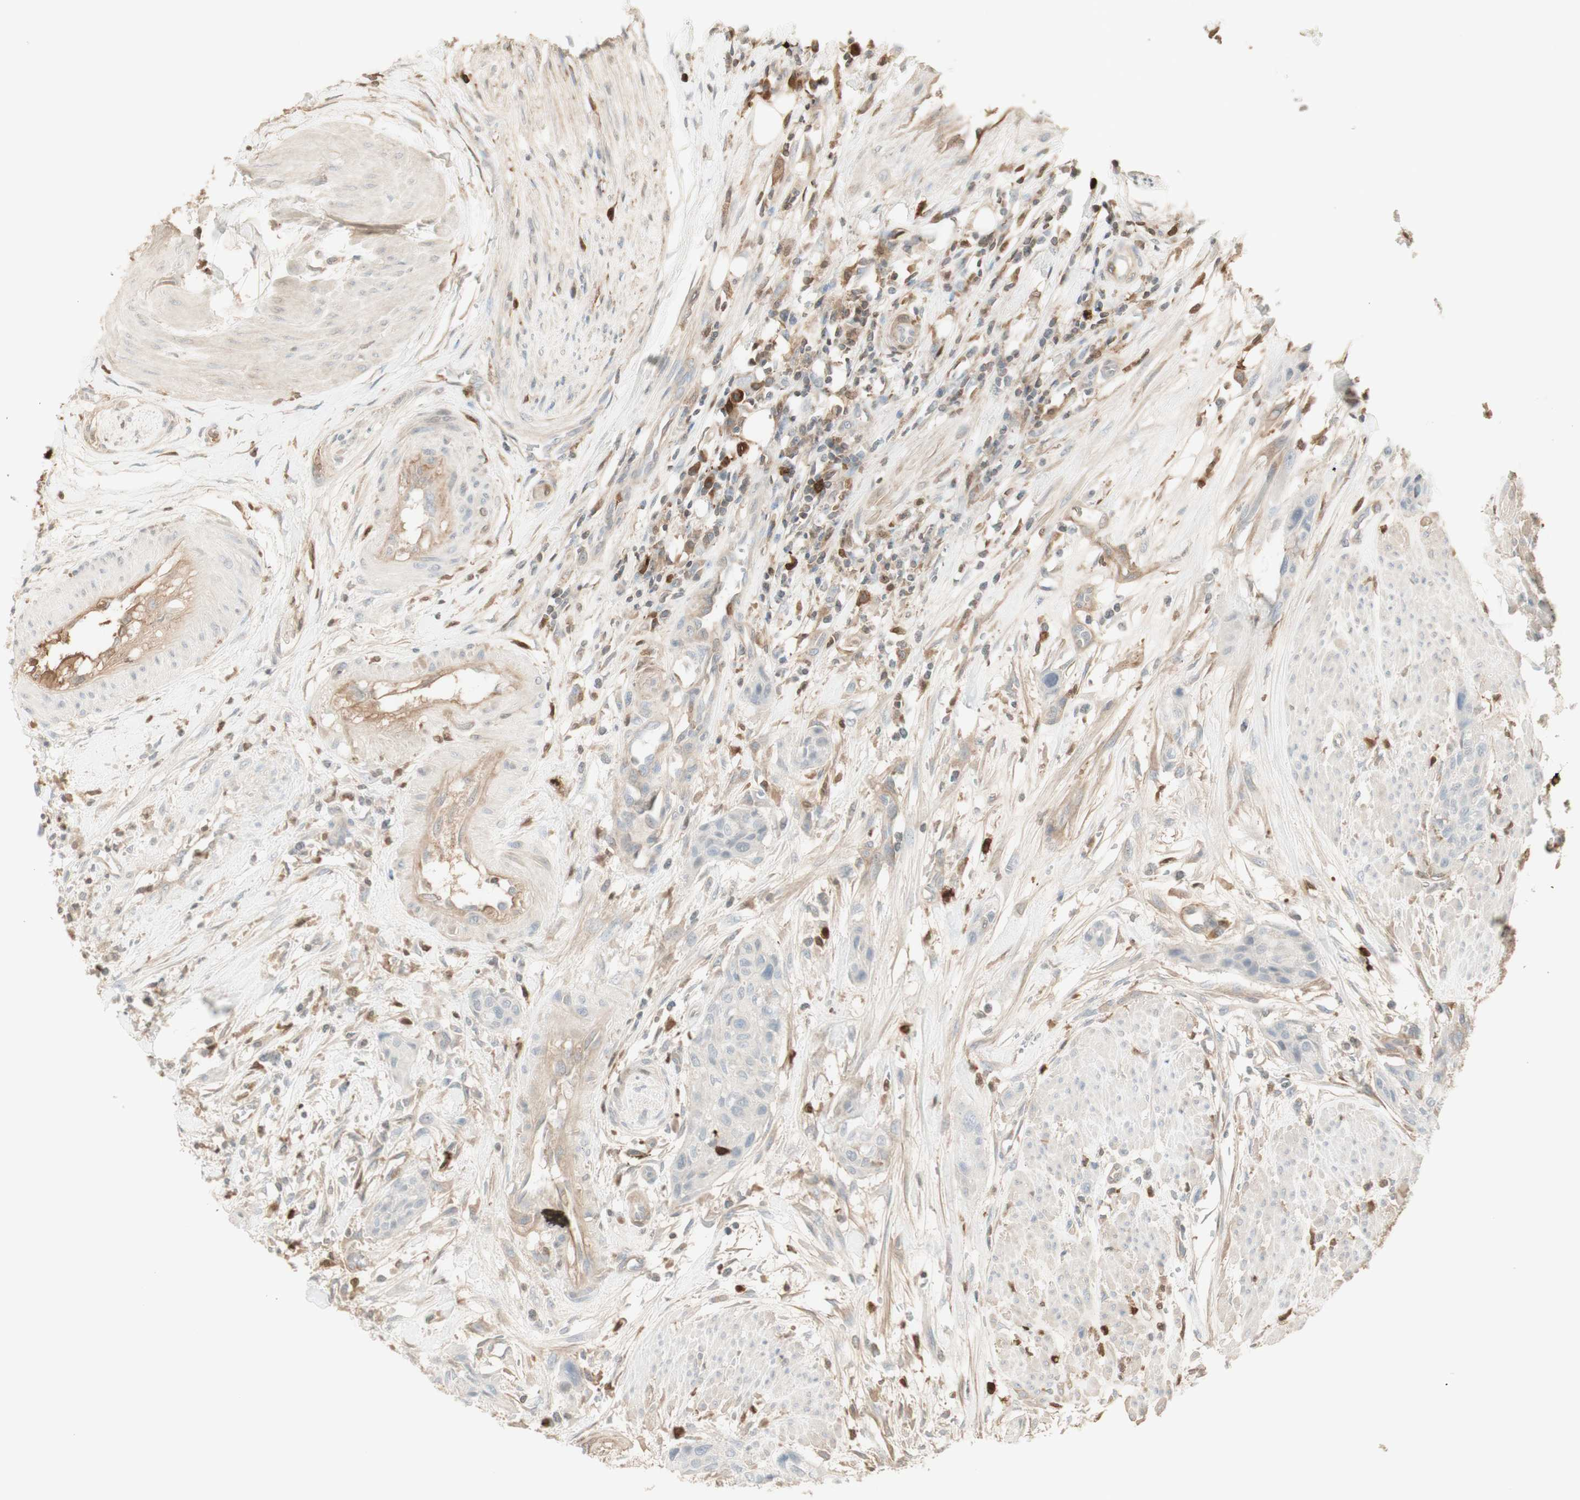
{"staining": {"intensity": "weak", "quantity": "<25%", "location": "cytoplasmic/membranous"}, "tissue": "urothelial cancer", "cell_type": "Tumor cells", "image_type": "cancer", "snomed": [{"axis": "morphology", "description": "Urothelial carcinoma, High grade"}, {"axis": "topography", "description": "Urinary bladder"}], "caption": "Immunohistochemistry histopathology image of neoplastic tissue: urothelial cancer stained with DAB shows no significant protein staining in tumor cells. Nuclei are stained in blue.", "gene": "NID1", "patient": {"sex": "male", "age": 35}}